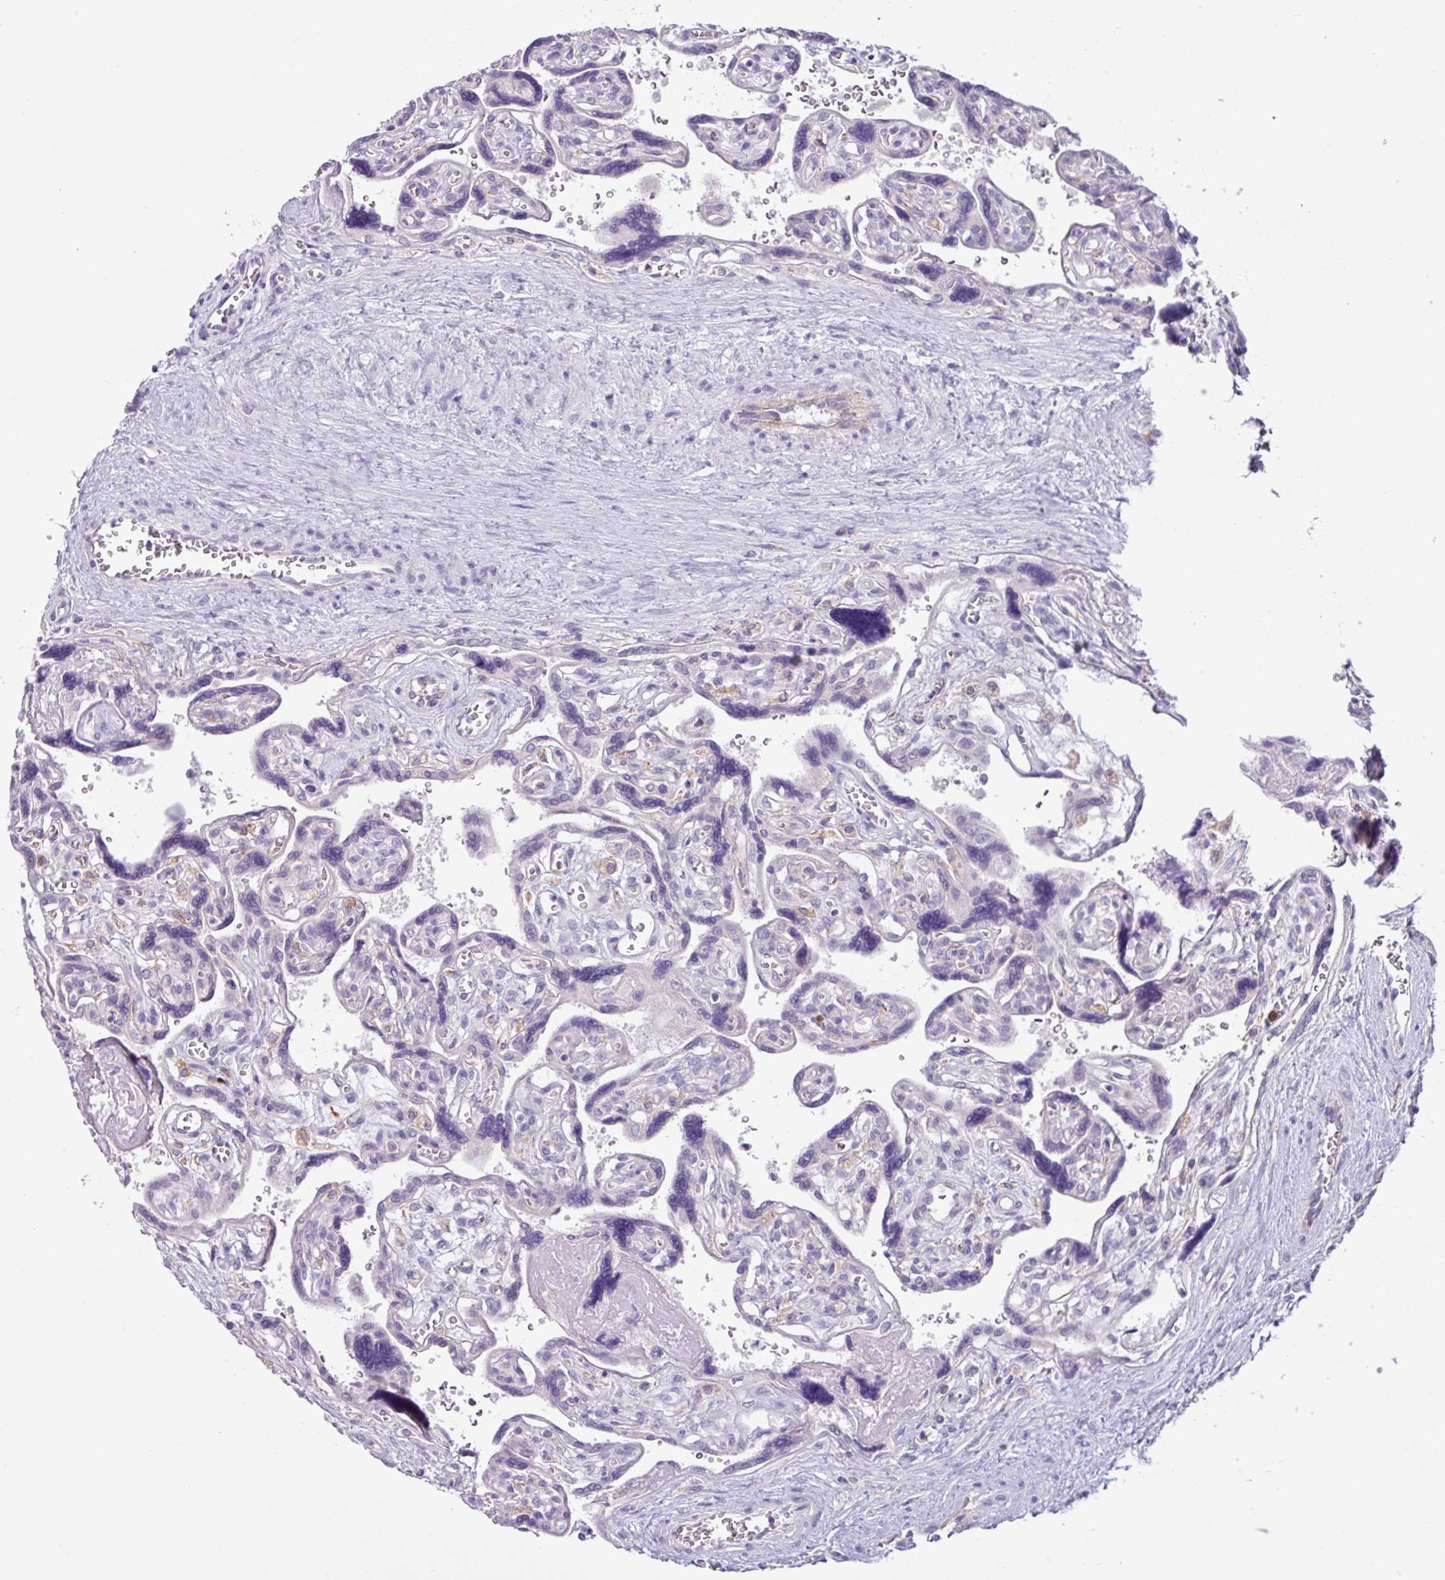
{"staining": {"intensity": "negative", "quantity": "none", "location": "none"}, "tissue": "placenta", "cell_type": "Decidual cells", "image_type": "normal", "snomed": [{"axis": "morphology", "description": "Normal tissue, NOS"}, {"axis": "topography", "description": "Placenta"}], "caption": "IHC micrograph of benign placenta stained for a protein (brown), which exhibits no expression in decidual cells.", "gene": "ZNF524", "patient": {"sex": "female", "age": 39}}